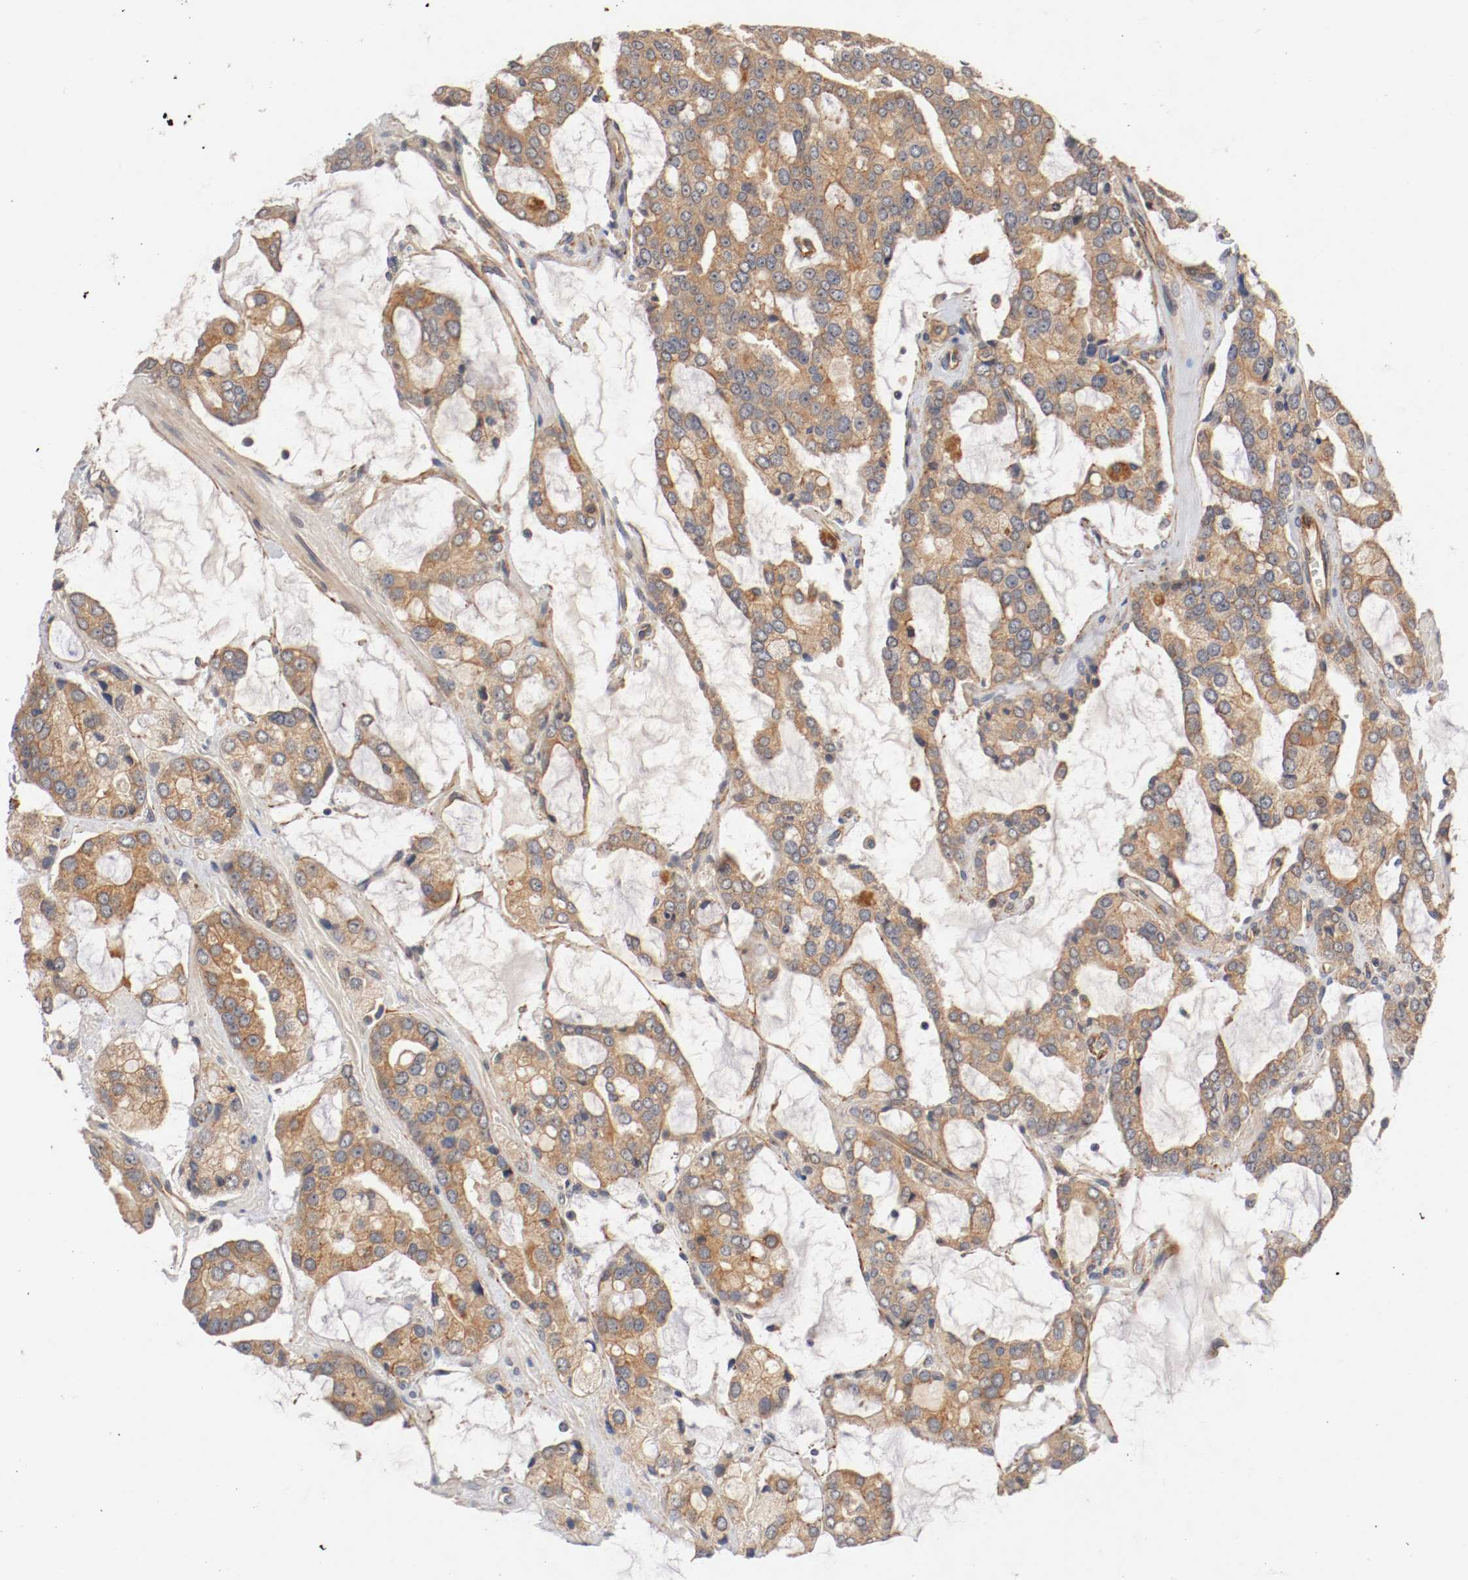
{"staining": {"intensity": "moderate", "quantity": ">75%", "location": "cytoplasmic/membranous"}, "tissue": "prostate cancer", "cell_type": "Tumor cells", "image_type": "cancer", "snomed": [{"axis": "morphology", "description": "Adenocarcinoma, High grade"}, {"axis": "topography", "description": "Prostate"}], "caption": "The immunohistochemical stain highlights moderate cytoplasmic/membranous positivity in tumor cells of prostate cancer (high-grade adenocarcinoma) tissue.", "gene": "TYK2", "patient": {"sex": "male", "age": 67}}